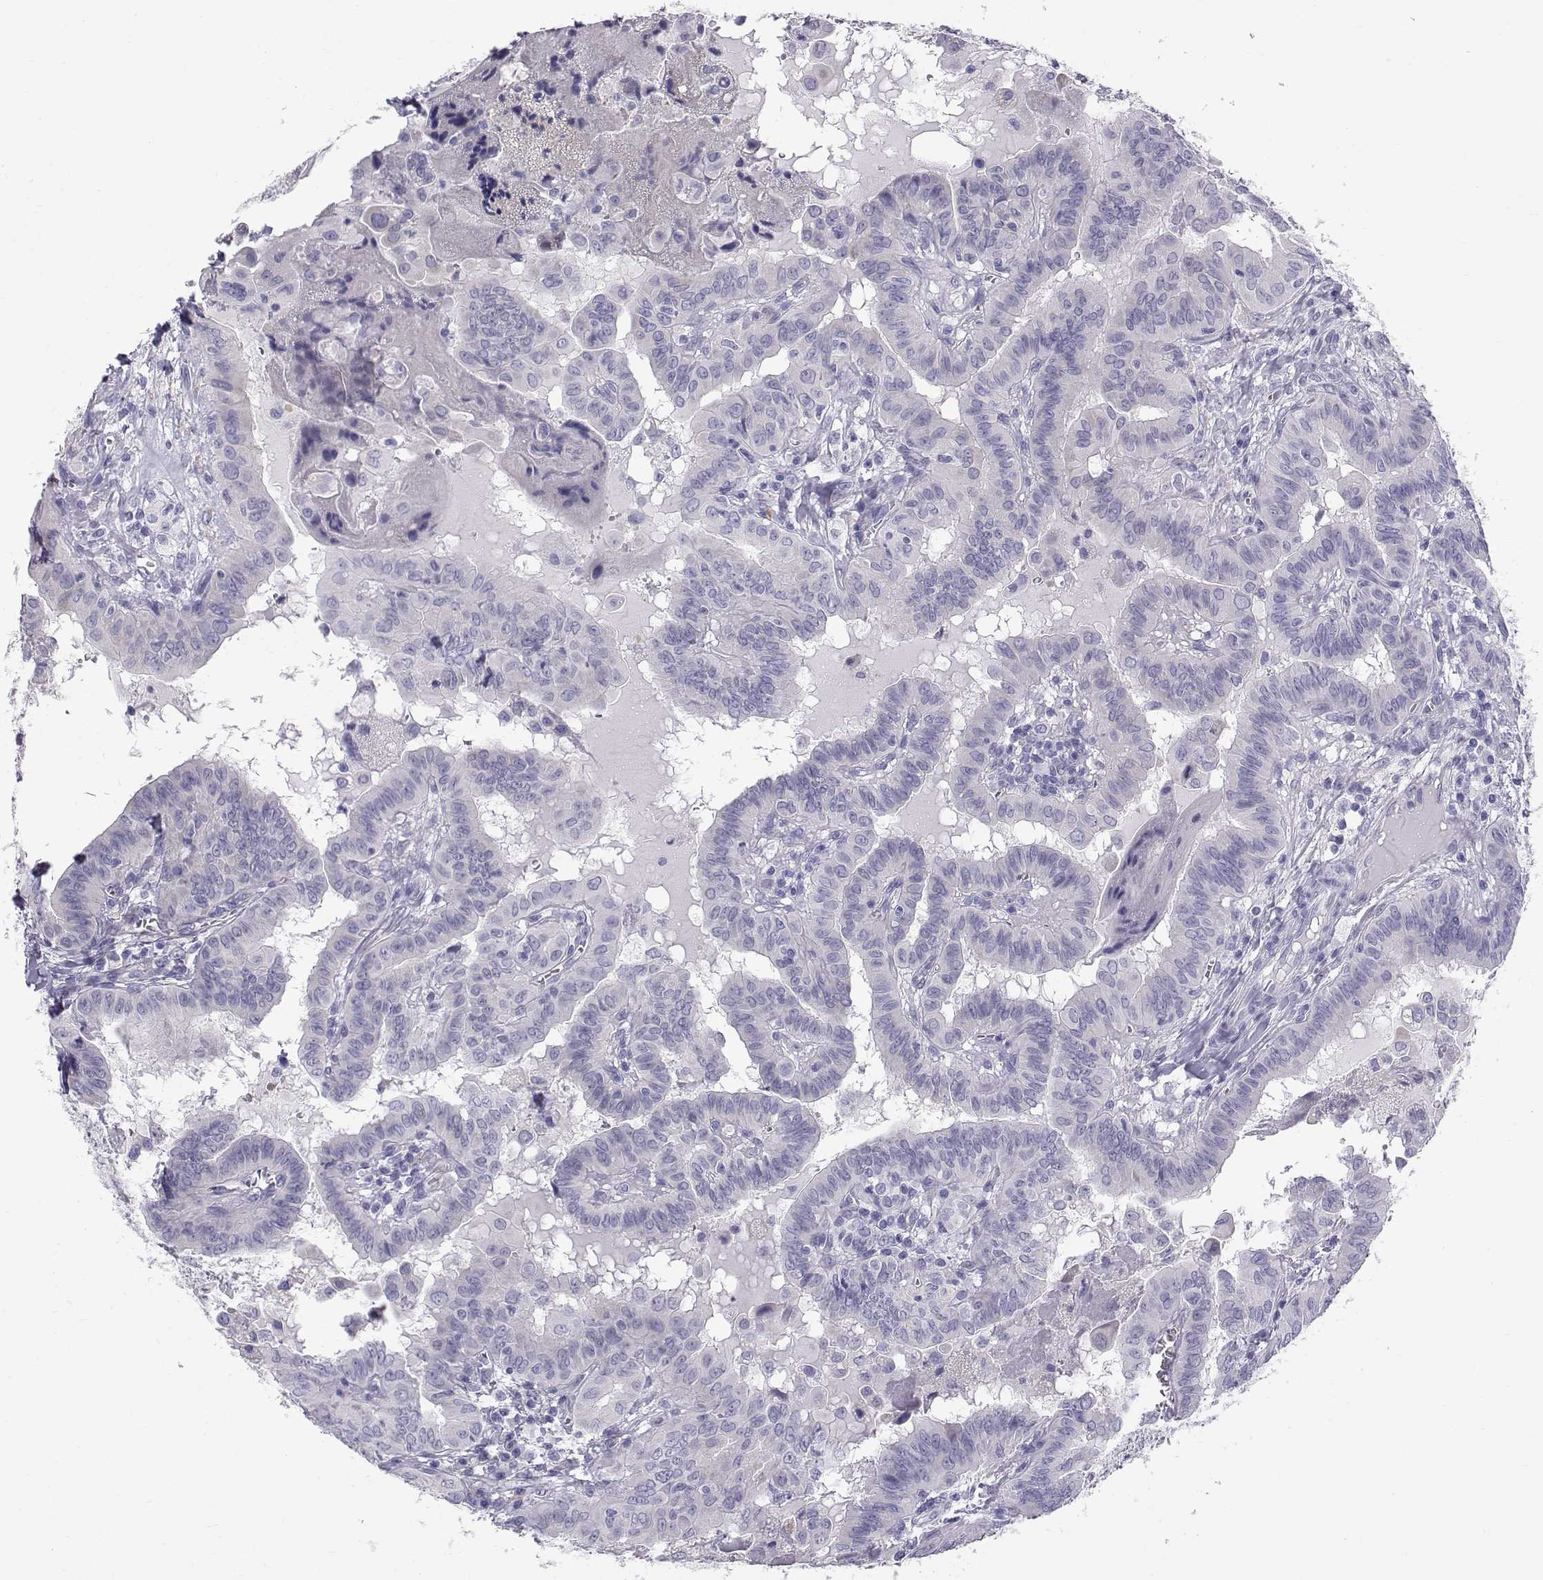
{"staining": {"intensity": "negative", "quantity": "none", "location": "none"}, "tissue": "thyroid cancer", "cell_type": "Tumor cells", "image_type": "cancer", "snomed": [{"axis": "morphology", "description": "Papillary adenocarcinoma, NOS"}, {"axis": "topography", "description": "Thyroid gland"}], "caption": "DAB immunohistochemical staining of thyroid cancer (papillary adenocarcinoma) displays no significant positivity in tumor cells.", "gene": "RNASE12", "patient": {"sex": "female", "age": 37}}